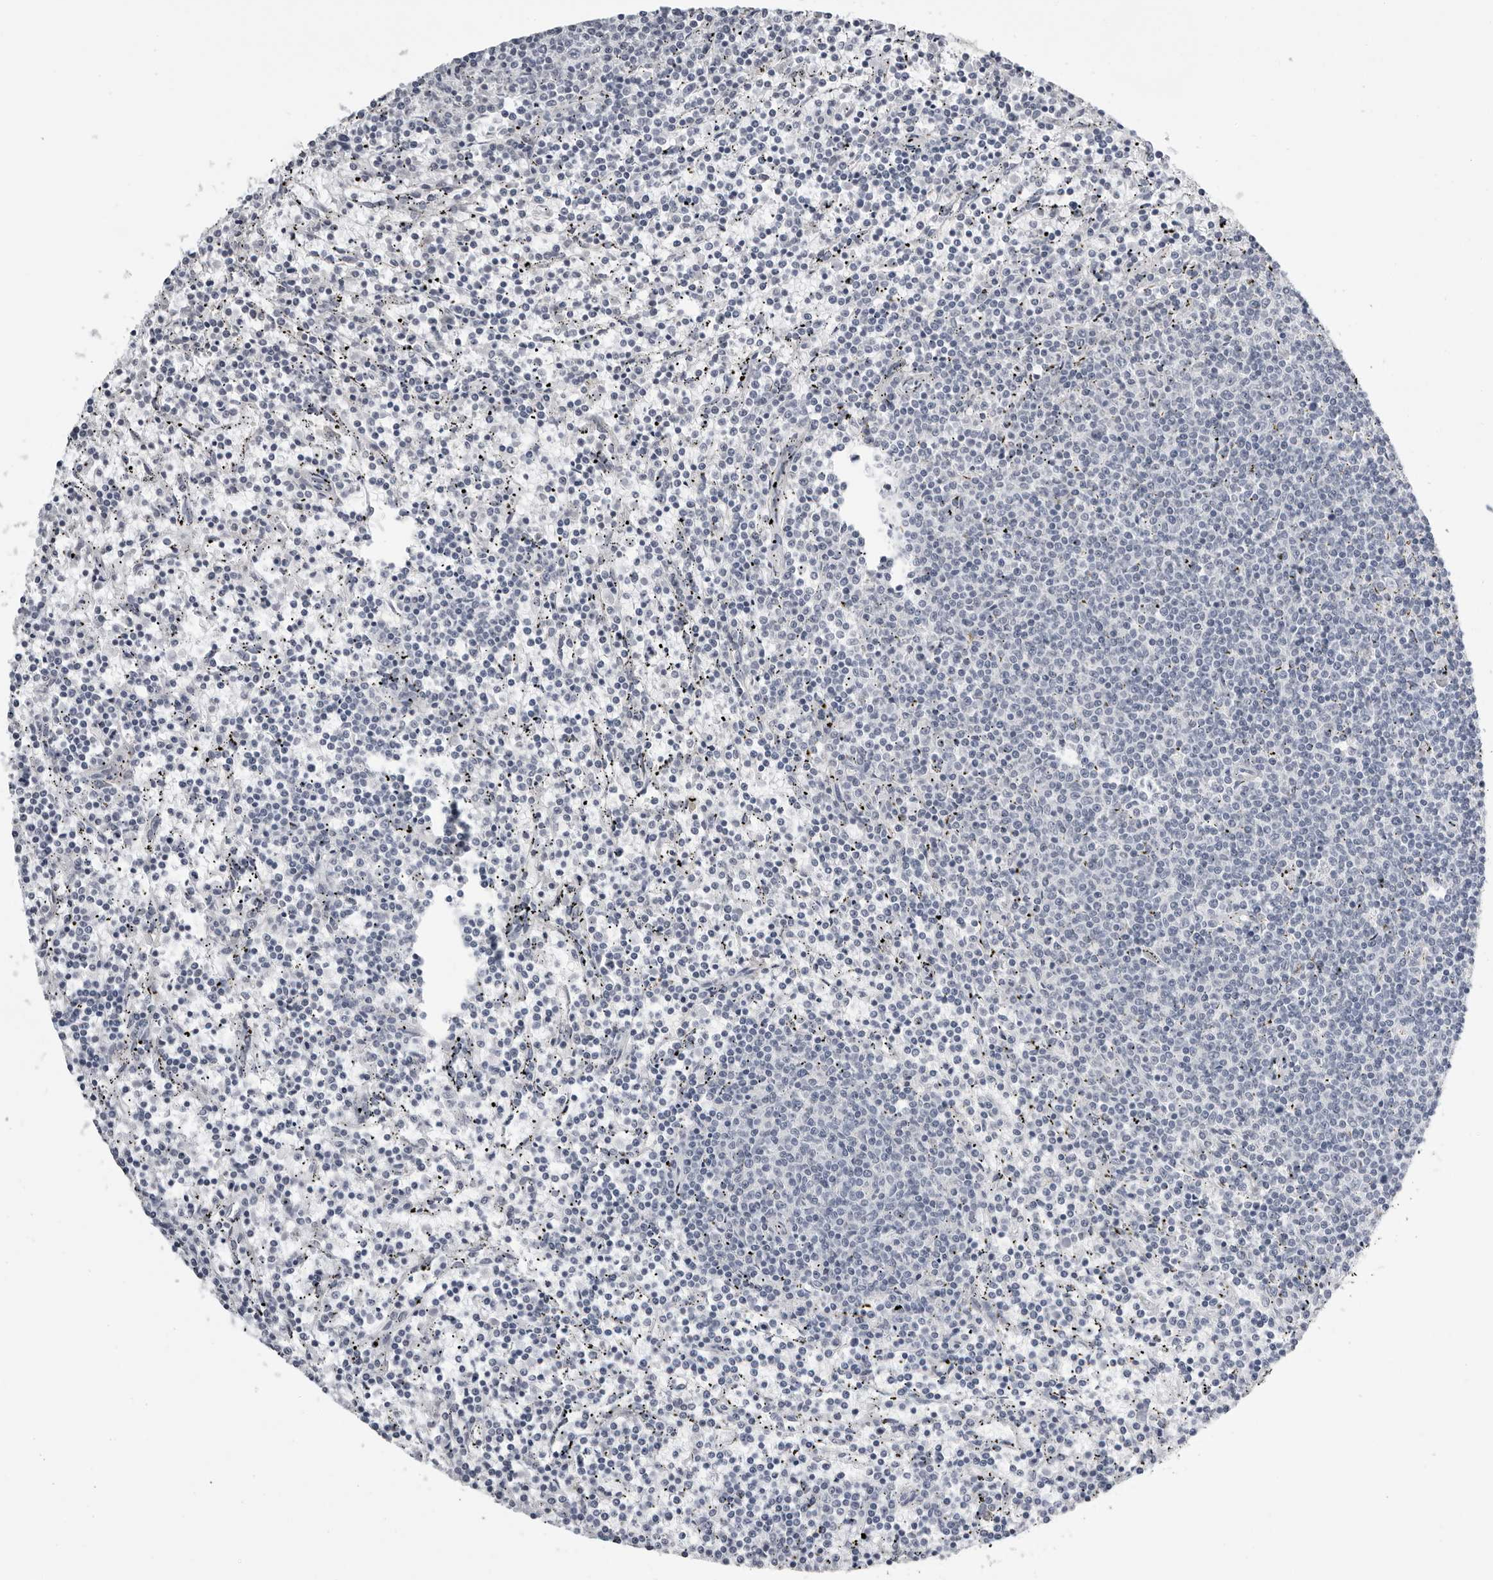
{"staining": {"intensity": "negative", "quantity": "none", "location": "none"}, "tissue": "lymphoma", "cell_type": "Tumor cells", "image_type": "cancer", "snomed": [{"axis": "morphology", "description": "Malignant lymphoma, non-Hodgkin's type, Low grade"}, {"axis": "topography", "description": "Spleen"}], "caption": "This is a photomicrograph of IHC staining of low-grade malignant lymphoma, non-Hodgkin's type, which shows no positivity in tumor cells. (Brightfield microscopy of DAB immunohistochemistry (IHC) at high magnification).", "gene": "SERPINF2", "patient": {"sex": "female", "age": 50}}